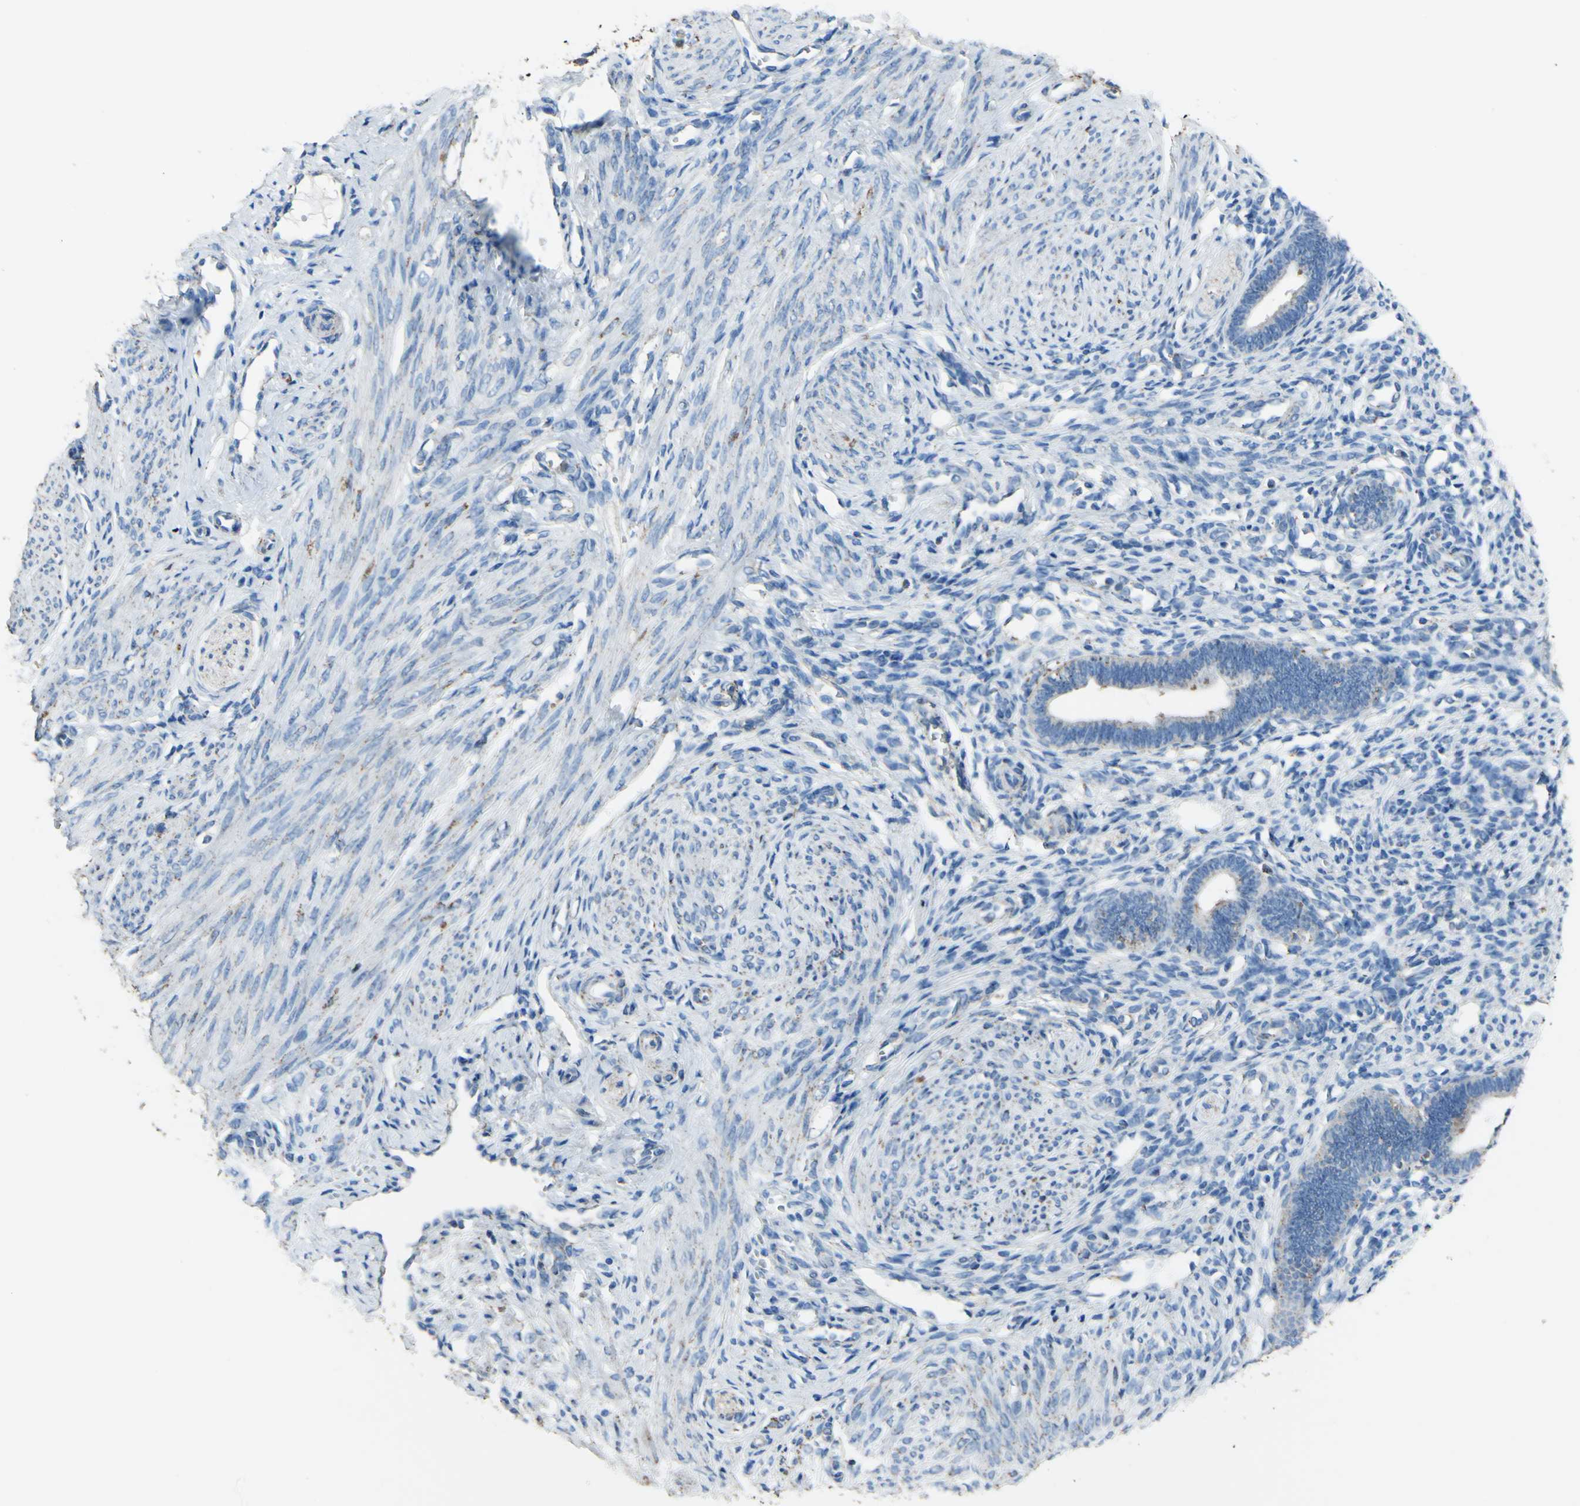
{"staining": {"intensity": "weak", "quantity": "25%-75%", "location": "cytoplasmic/membranous"}, "tissue": "endometrium", "cell_type": "Cells in endometrial stroma", "image_type": "normal", "snomed": [{"axis": "morphology", "description": "Normal tissue, NOS"}, {"axis": "topography", "description": "Endometrium"}], "caption": "Approximately 25%-75% of cells in endometrial stroma in unremarkable human endometrium exhibit weak cytoplasmic/membranous protein staining as visualized by brown immunohistochemical staining.", "gene": "CMKLR2", "patient": {"sex": "female", "age": 27}}